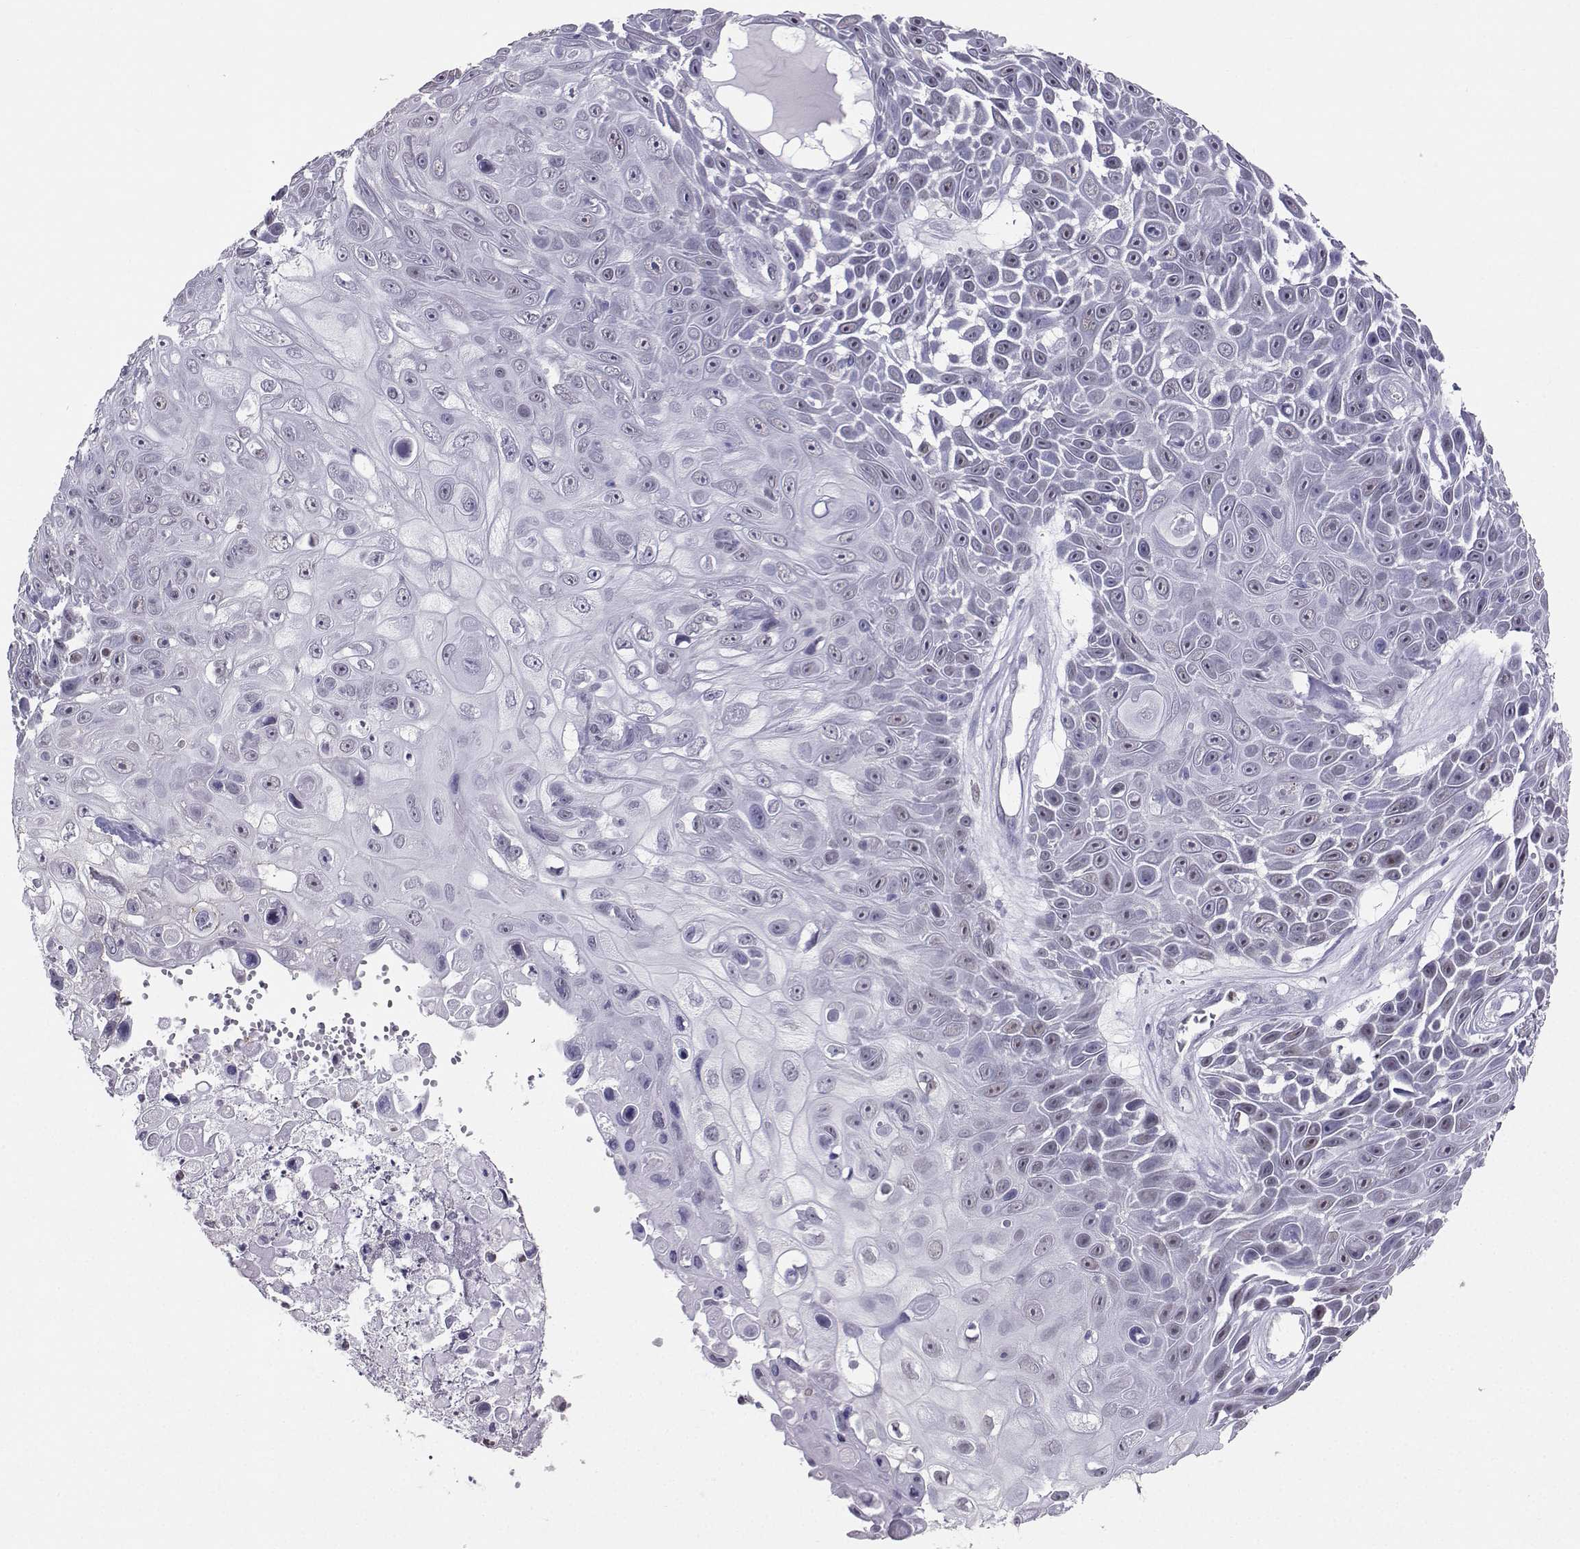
{"staining": {"intensity": "negative", "quantity": "none", "location": "none"}, "tissue": "skin cancer", "cell_type": "Tumor cells", "image_type": "cancer", "snomed": [{"axis": "morphology", "description": "Squamous cell carcinoma, NOS"}, {"axis": "topography", "description": "Skin"}], "caption": "DAB (3,3'-diaminobenzidine) immunohistochemical staining of skin cancer (squamous cell carcinoma) shows no significant expression in tumor cells.", "gene": "TEDC2", "patient": {"sex": "male", "age": 82}}